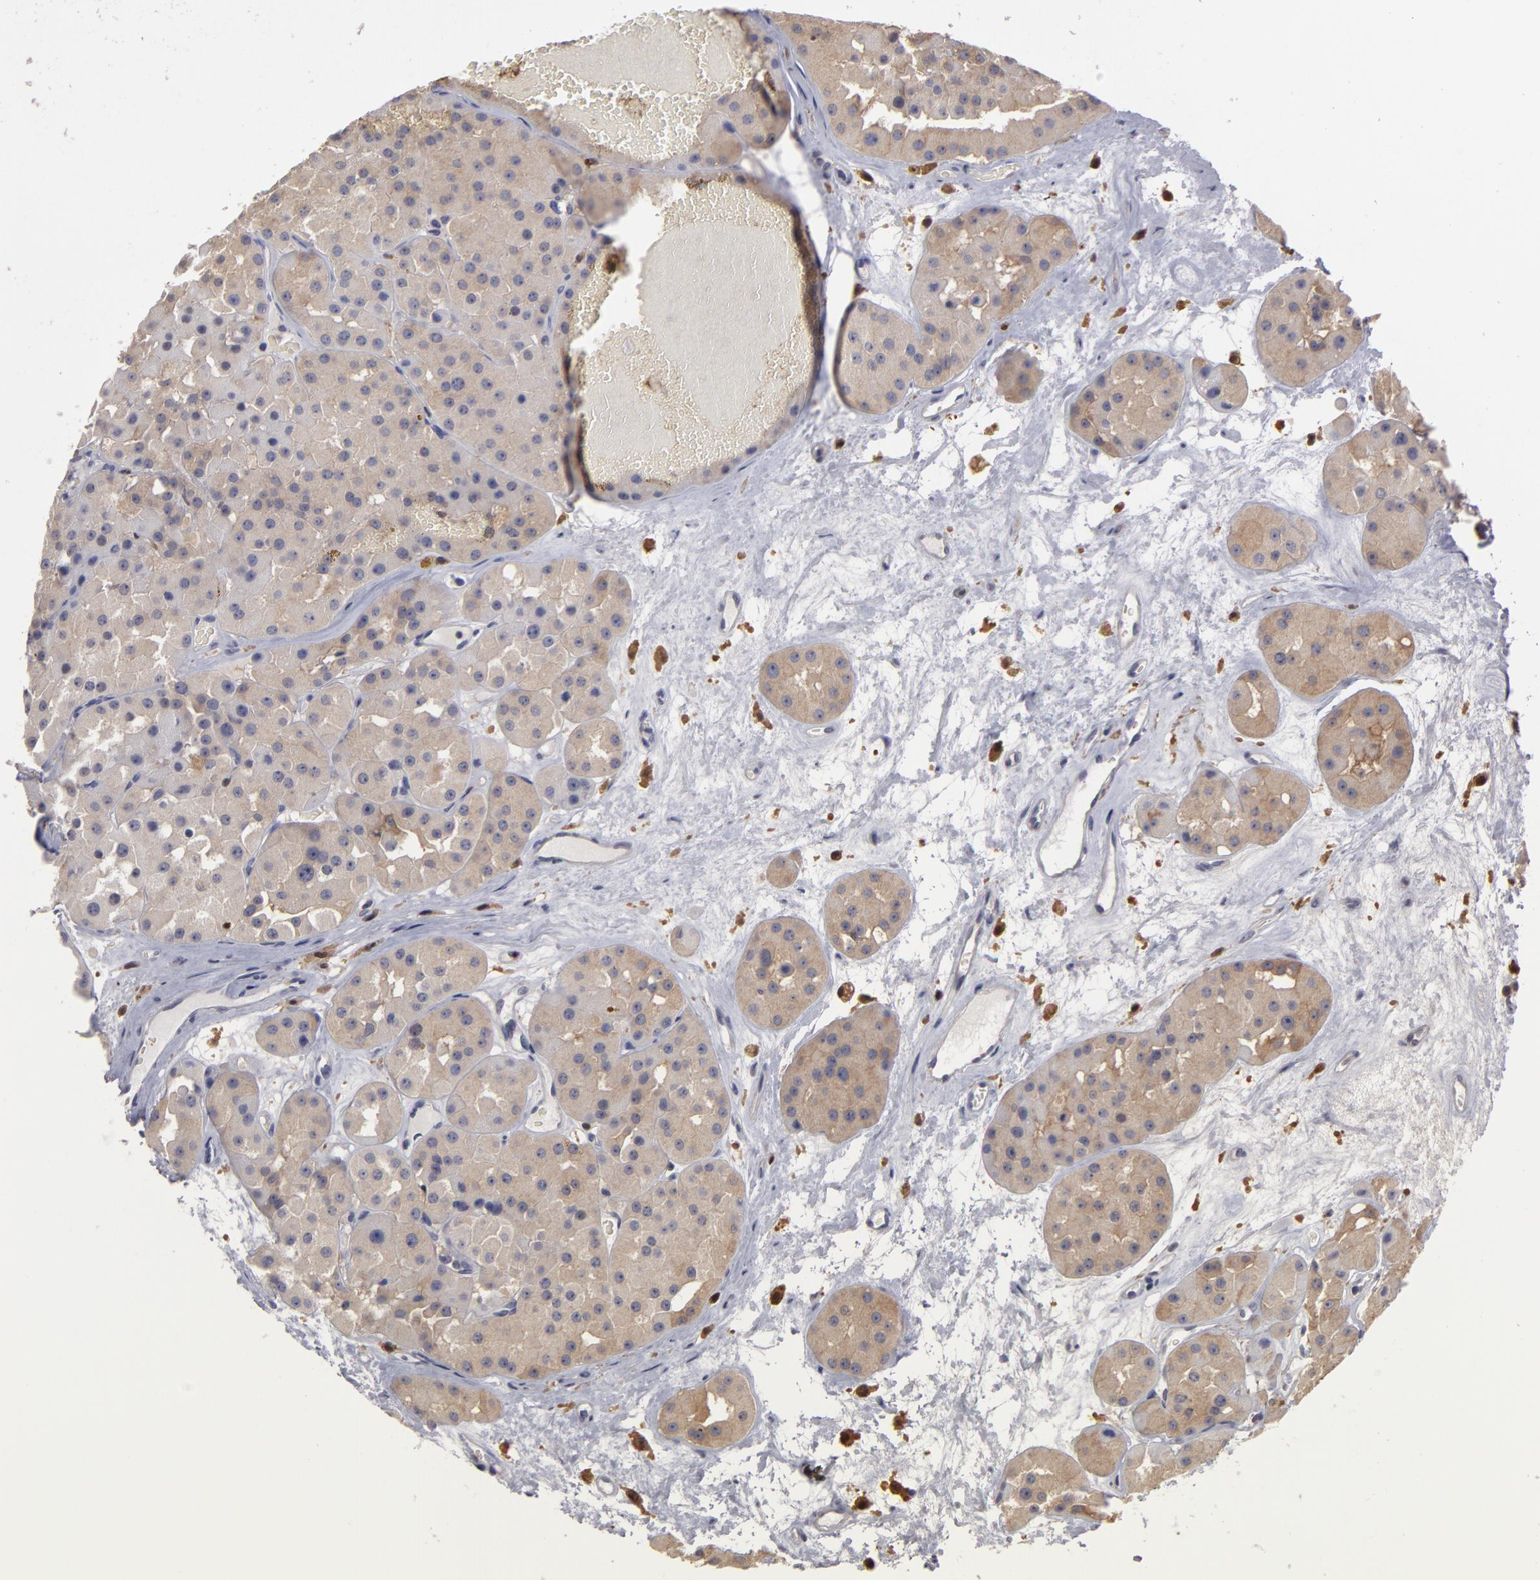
{"staining": {"intensity": "negative", "quantity": "none", "location": "none"}, "tissue": "renal cancer", "cell_type": "Tumor cells", "image_type": "cancer", "snomed": [{"axis": "morphology", "description": "Adenocarcinoma, uncertain malignant potential"}, {"axis": "topography", "description": "Kidney"}], "caption": "The immunohistochemistry image has no significant positivity in tumor cells of adenocarcinoma,  uncertain malignant potential (renal) tissue.", "gene": "GNPDA1", "patient": {"sex": "male", "age": 63}}